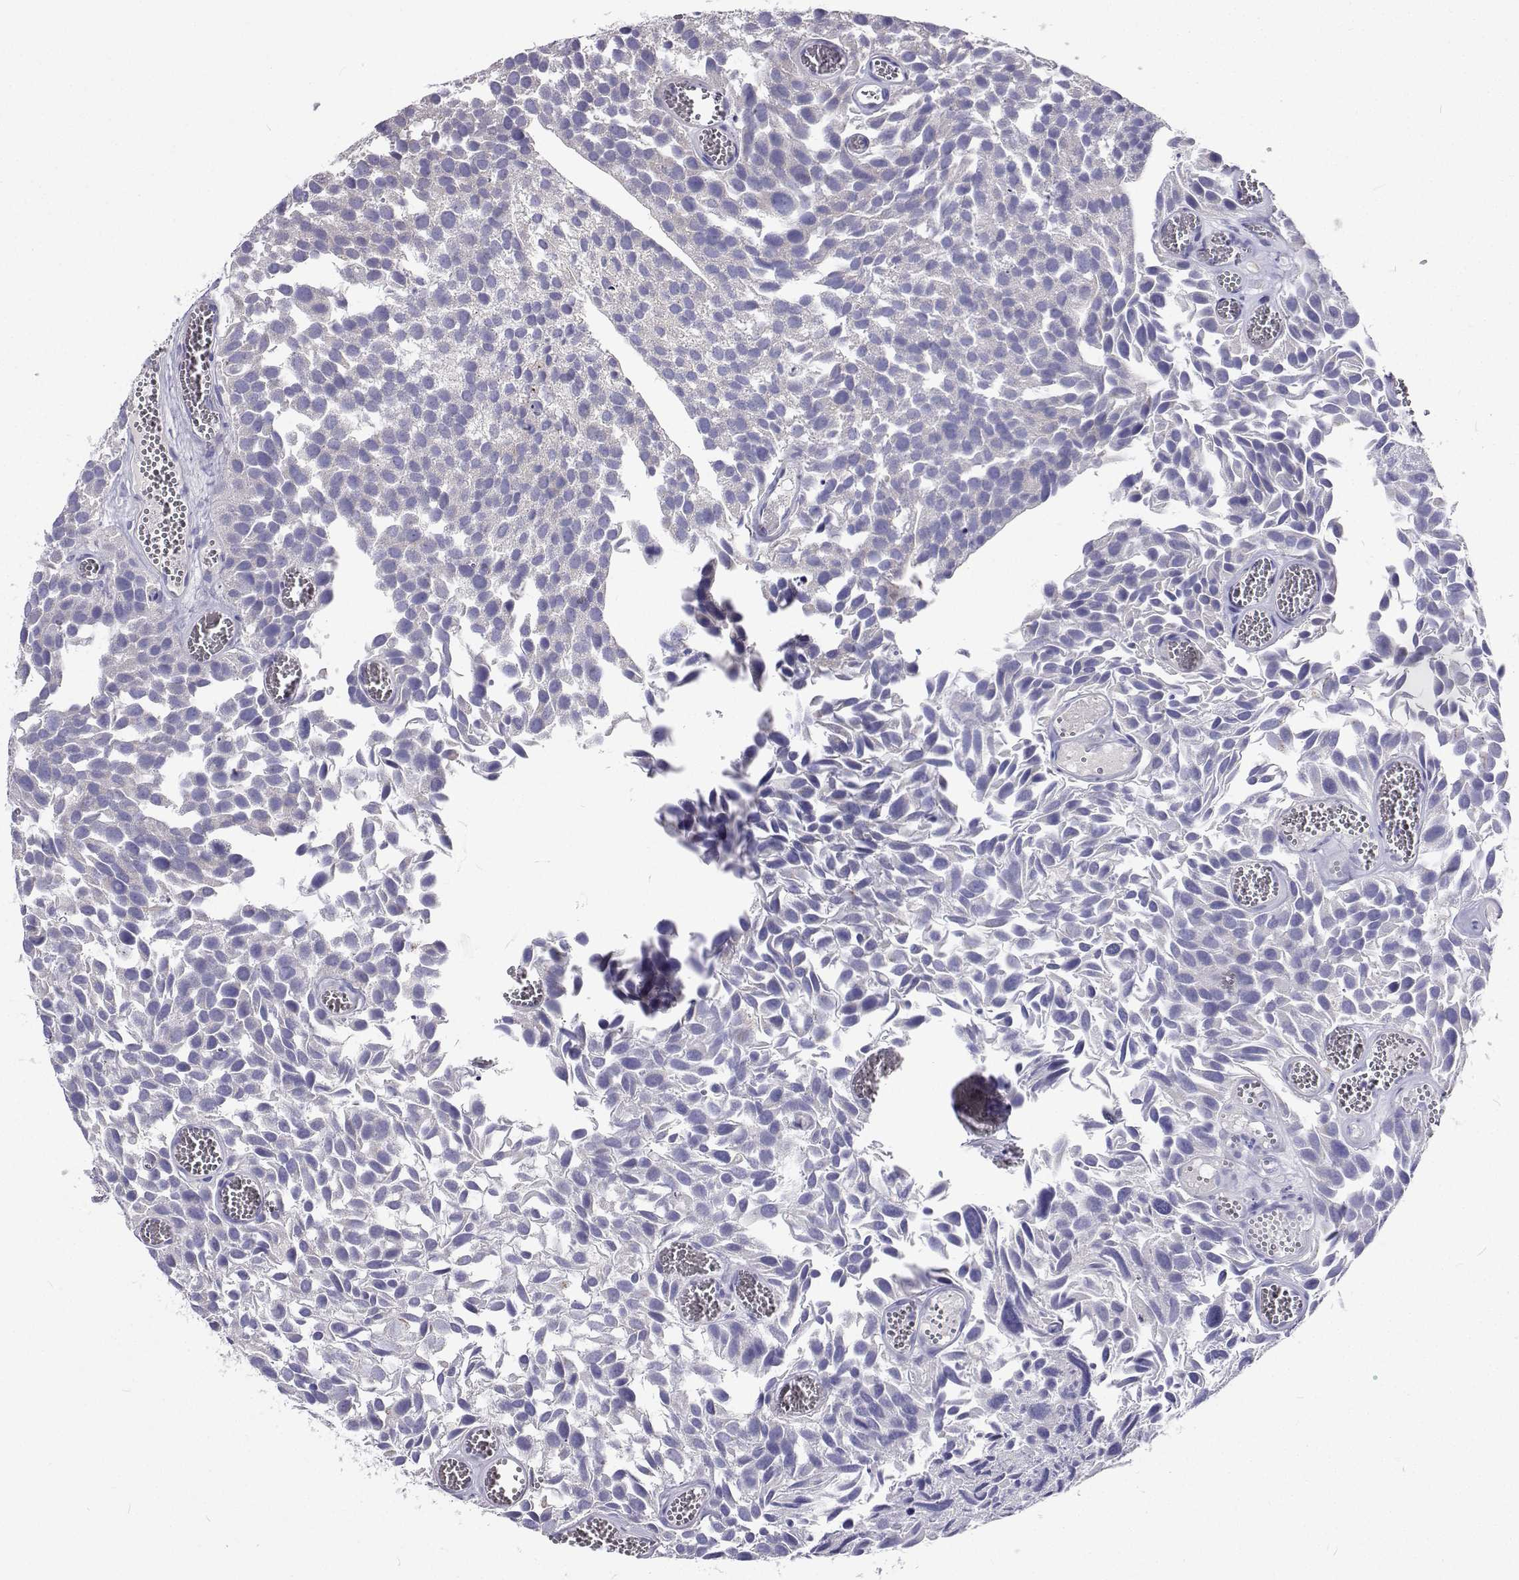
{"staining": {"intensity": "negative", "quantity": "none", "location": "none"}, "tissue": "urothelial cancer", "cell_type": "Tumor cells", "image_type": "cancer", "snomed": [{"axis": "morphology", "description": "Urothelial carcinoma, Low grade"}, {"axis": "topography", "description": "Urinary bladder"}], "caption": "This photomicrograph is of urothelial carcinoma (low-grade) stained with immunohistochemistry to label a protein in brown with the nuclei are counter-stained blue. There is no staining in tumor cells. The staining is performed using DAB brown chromogen with nuclei counter-stained in using hematoxylin.", "gene": "LHFPL7", "patient": {"sex": "female", "age": 69}}